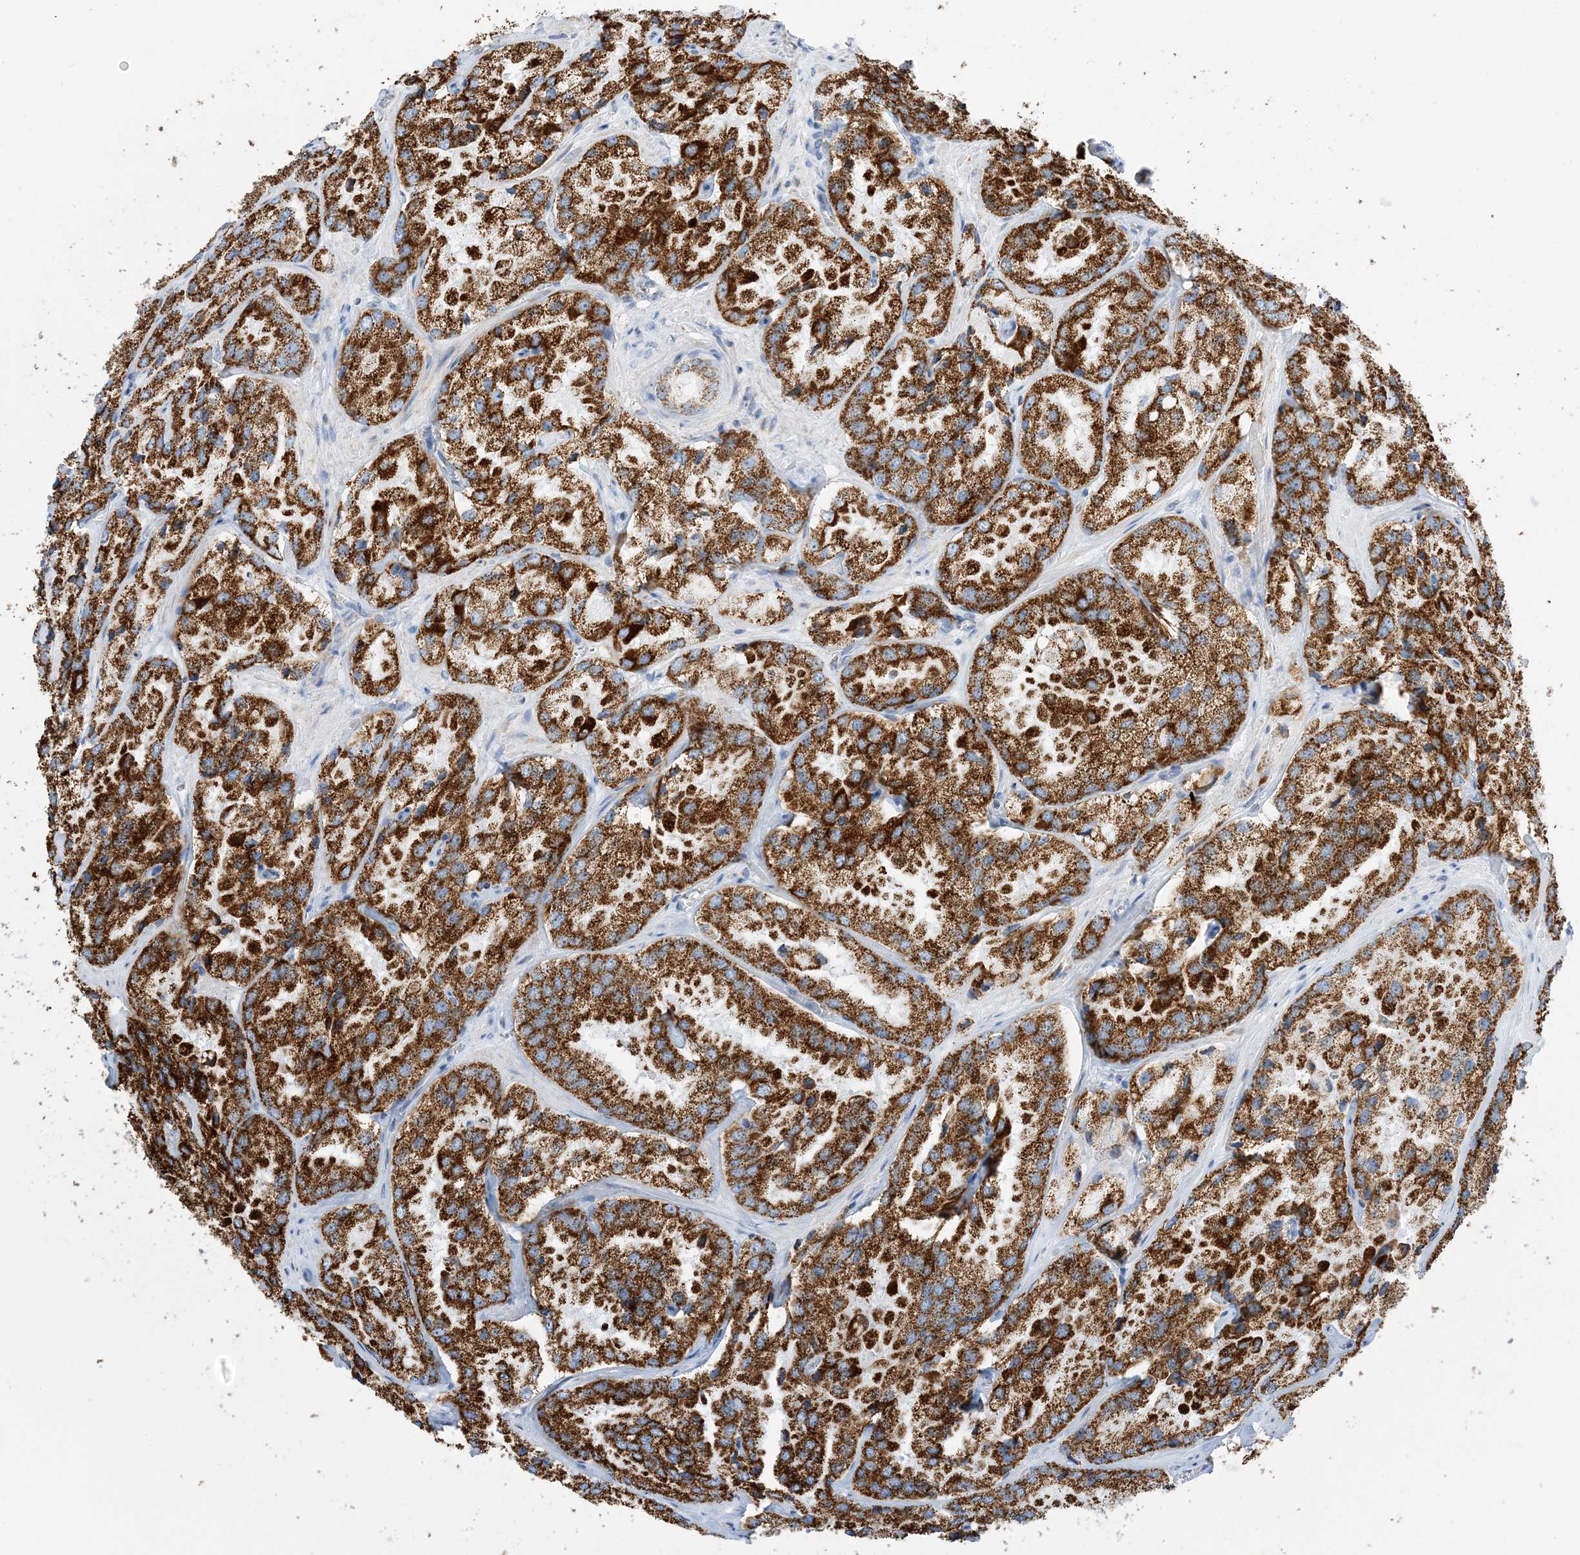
{"staining": {"intensity": "strong", "quantity": ">75%", "location": "cytoplasmic/membranous"}, "tissue": "prostate cancer", "cell_type": "Tumor cells", "image_type": "cancer", "snomed": [{"axis": "morphology", "description": "Adenocarcinoma, High grade"}, {"axis": "topography", "description": "Prostate"}], "caption": "A brown stain shows strong cytoplasmic/membranous staining of a protein in high-grade adenocarcinoma (prostate) tumor cells.", "gene": "CAPN13", "patient": {"sex": "male", "age": 66}}